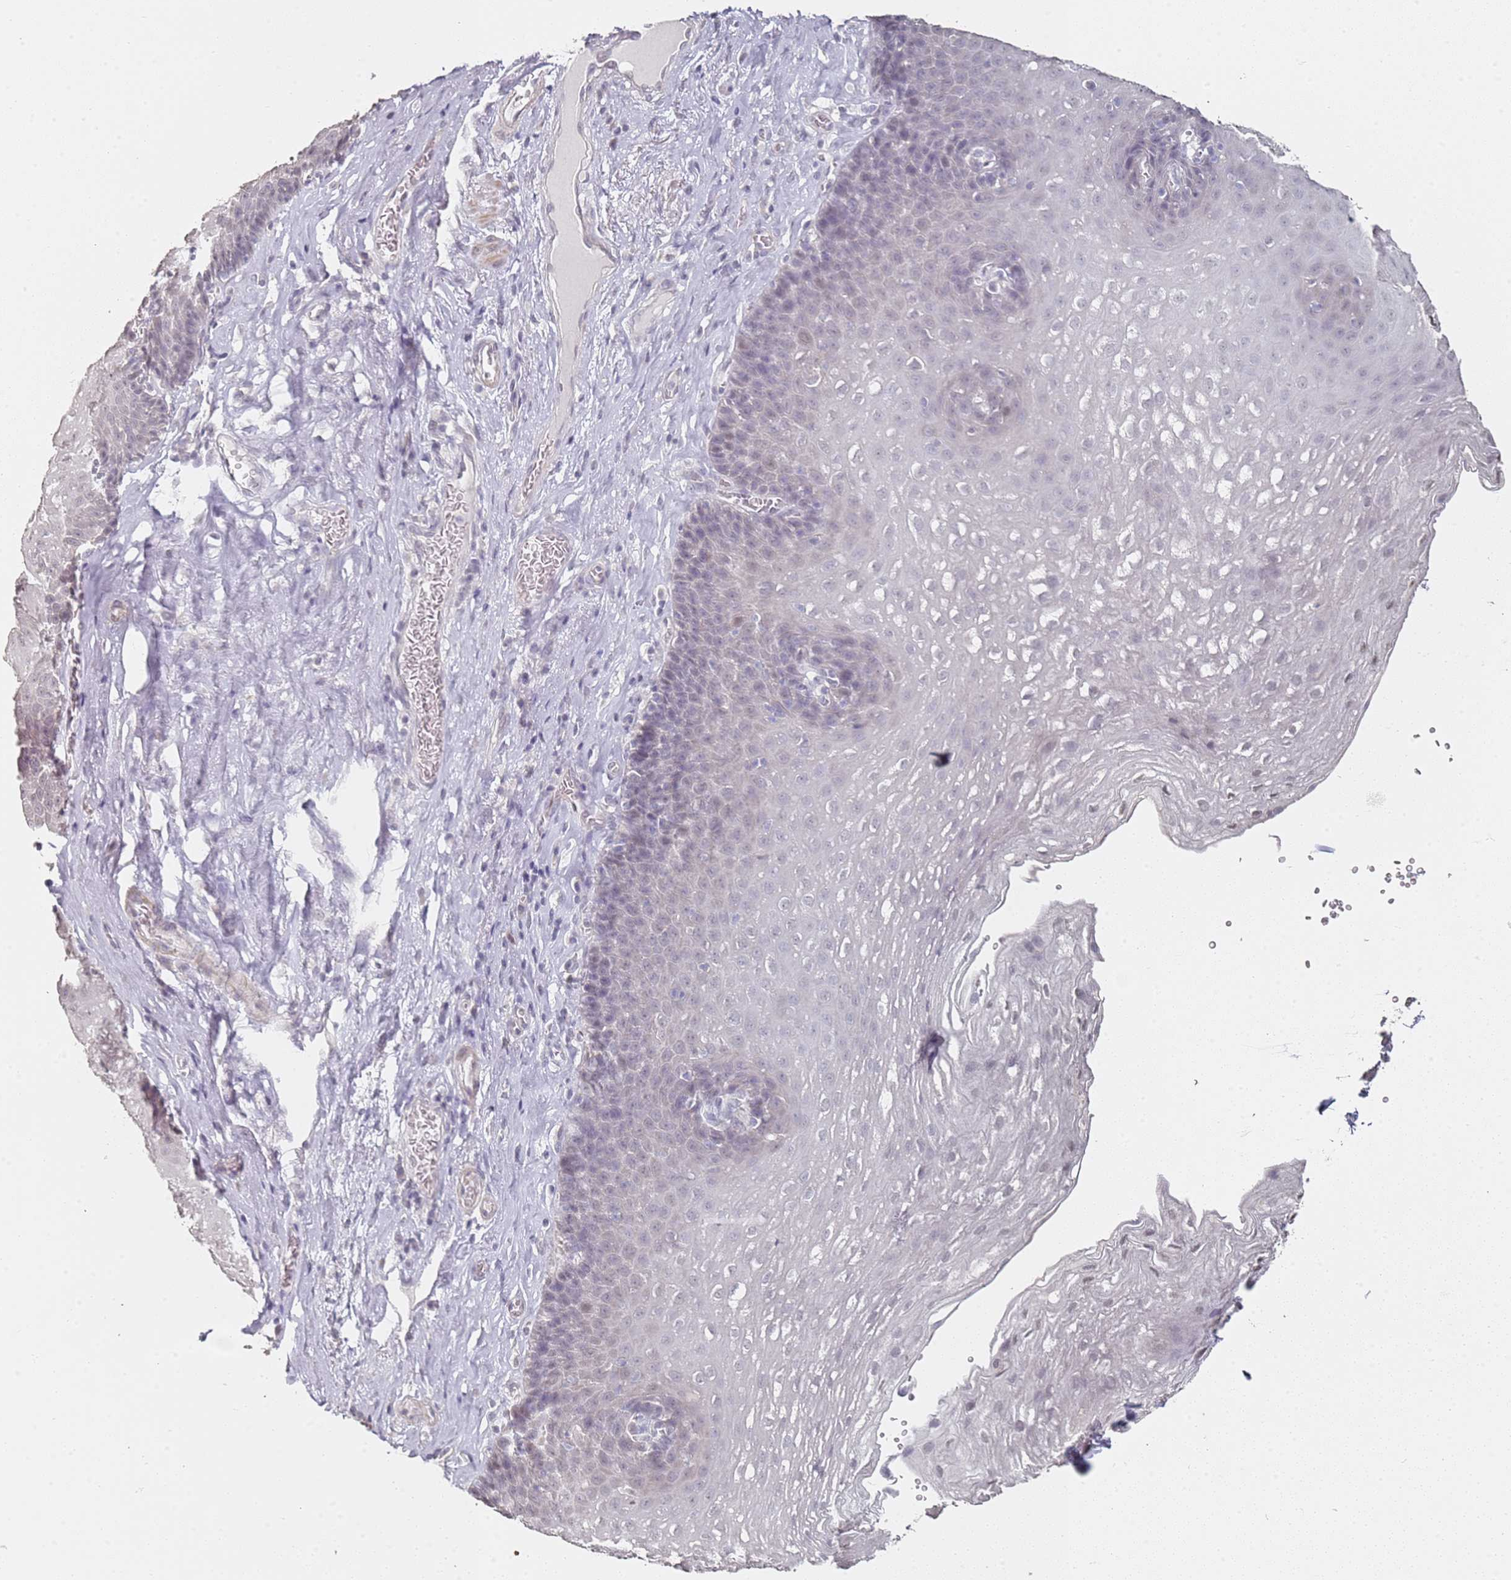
{"staining": {"intensity": "weak", "quantity": "<25%", "location": "cytoplasmic/membranous,nuclear"}, "tissue": "esophagus", "cell_type": "Squamous epithelial cells", "image_type": "normal", "snomed": [{"axis": "morphology", "description": "Normal tissue, NOS"}, {"axis": "topography", "description": "Esophagus"}], "caption": "Immunohistochemistry (IHC) of benign esophagus demonstrates no positivity in squamous epithelial cells.", "gene": "DNAH11", "patient": {"sex": "female", "age": 66}}